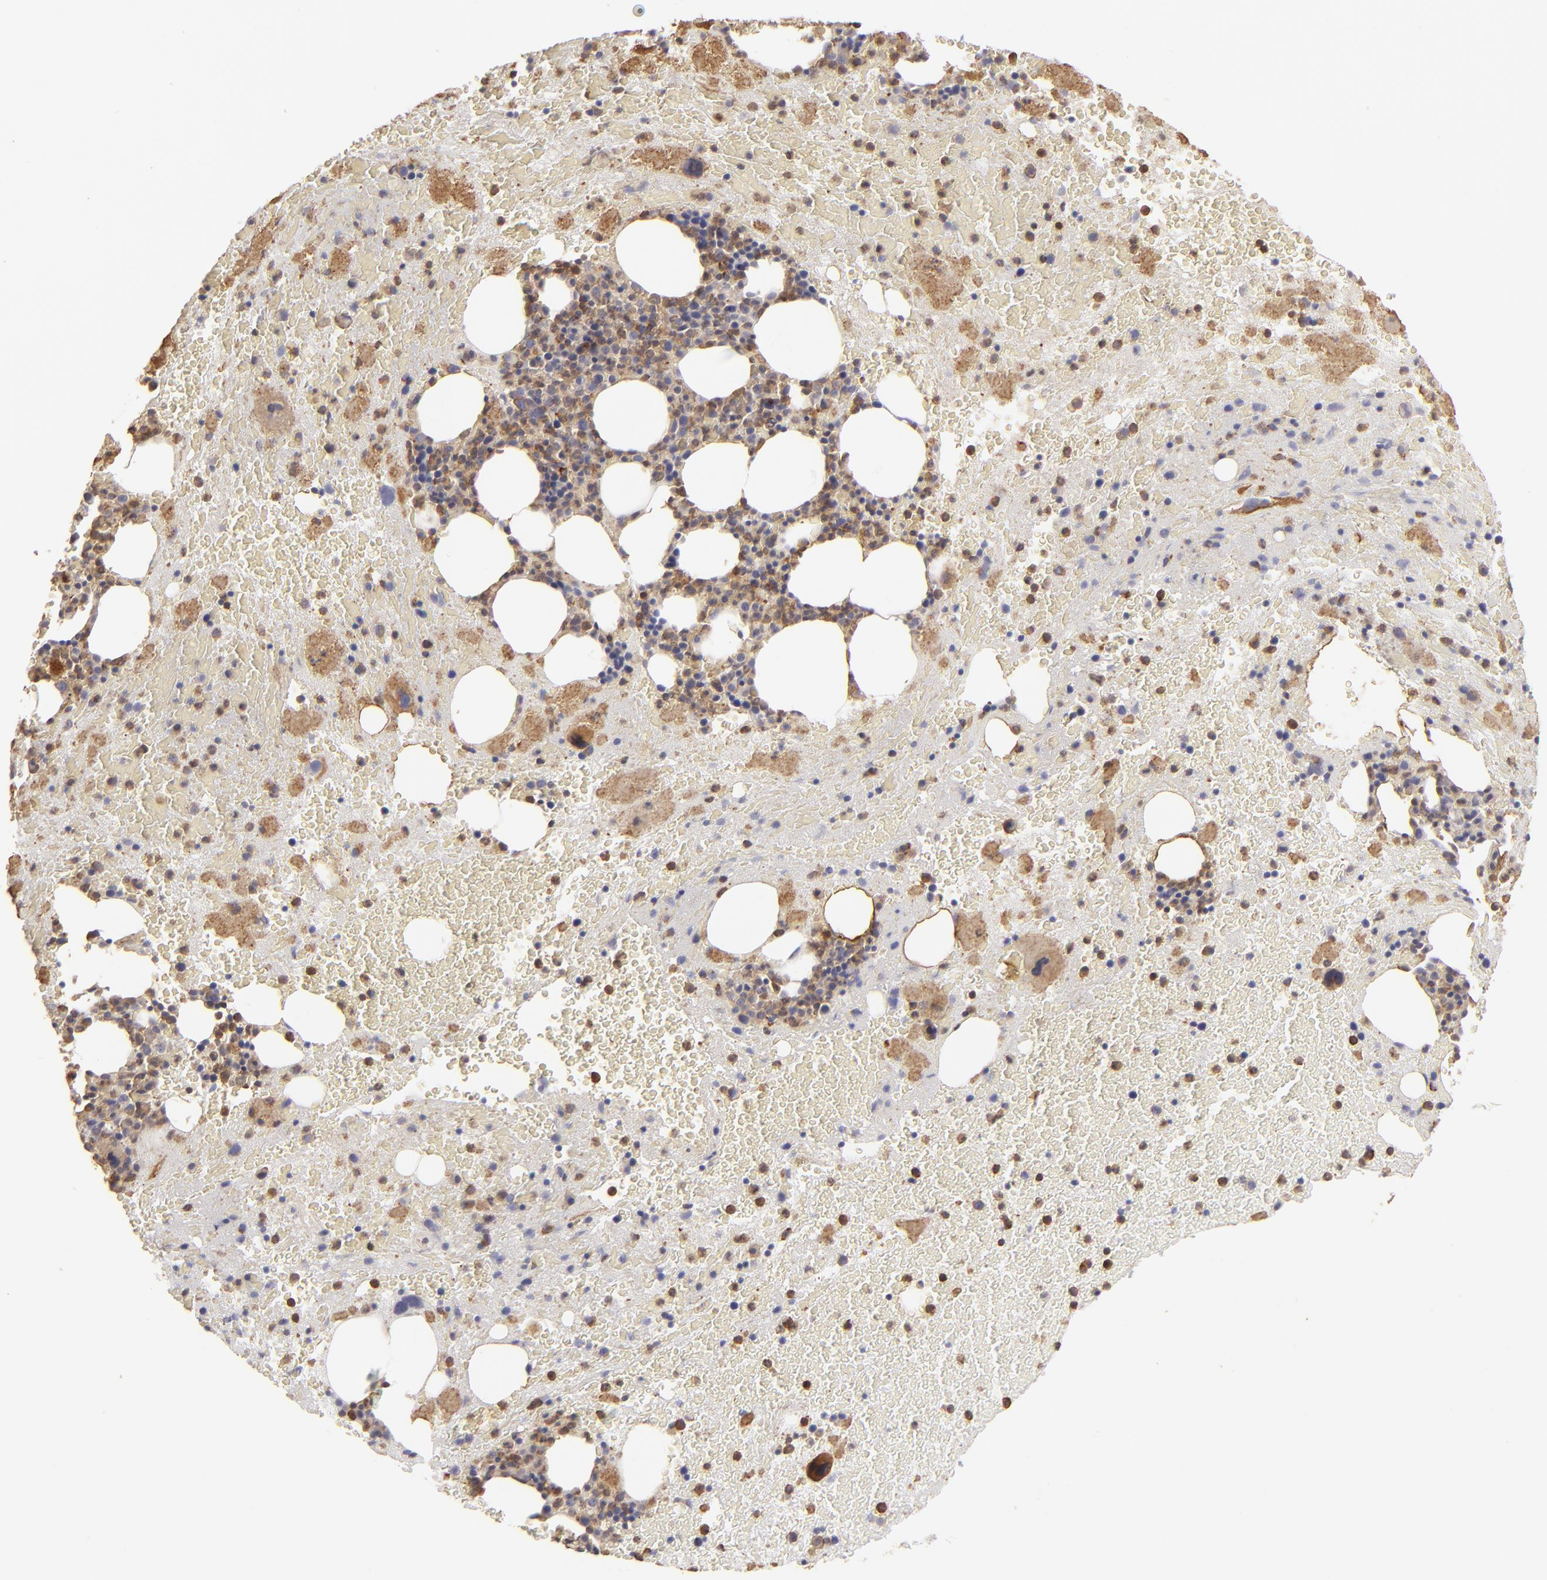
{"staining": {"intensity": "moderate", "quantity": "25%-75%", "location": "cytoplasmic/membranous"}, "tissue": "bone marrow", "cell_type": "Hematopoietic cells", "image_type": "normal", "snomed": [{"axis": "morphology", "description": "Normal tissue, NOS"}, {"axis": "topography", "description": "Bone marrow"}], "caption": "A brown stain labels moderate cytoplasmic/membranous positivity of a protein in hematopoietic cells of normal bone marrow. (Brightfield microscopy of DAB IHC at high magnification).", "gene": "ACTB", "patient": {"sex": "male", "age": 76}}